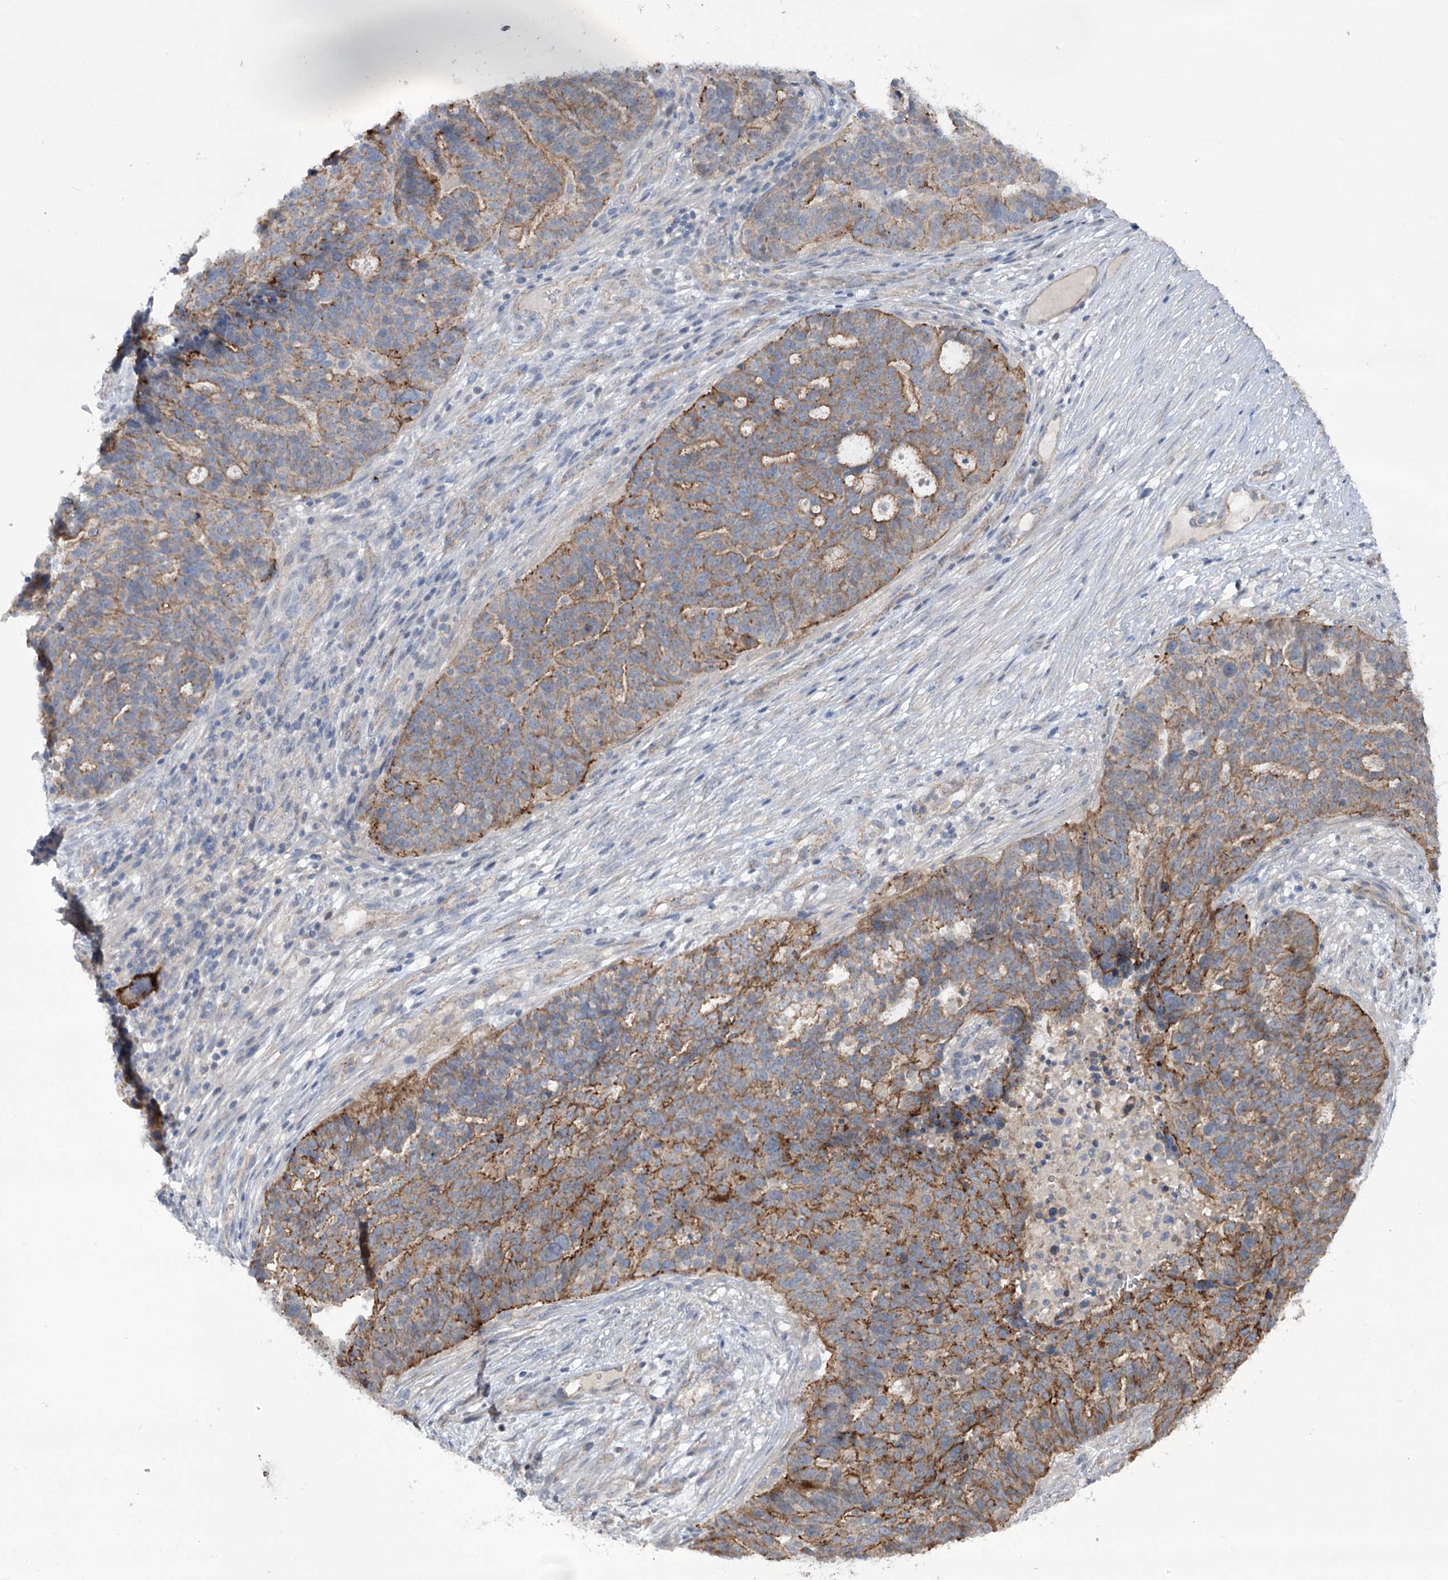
{"staining": {"intensity": "moderate", "quantity": "25%-75%", "location": "cytoplasmic/membranous"}, "tissue": "ovarian cancer", "cell_type": "Tumor cells", "image_type": "cancer", "snomed": [{"axis": "morphology", "description": "Cystadenocarcinoma, serous, NOS"}, {"axis": "topography", "description": "Ovary"}], "caption": "Immunohistochemistry (IHC) staining of serous cystadenocarcinoma (ovarian), which shows medium levels of moderate cytoplasmic/membranous positivity in about 25%-75% of tumor cells indicating moderate cytoplasmic/membranous protein positivity. The staining was performed using DAB (3,3'-diaminobenzidine) (brown) for protein detection and nuclei were counterstained in hematoxylin (blue).", "gene": "TRIM71", "patient": {"sex": "female", "age": 59}}